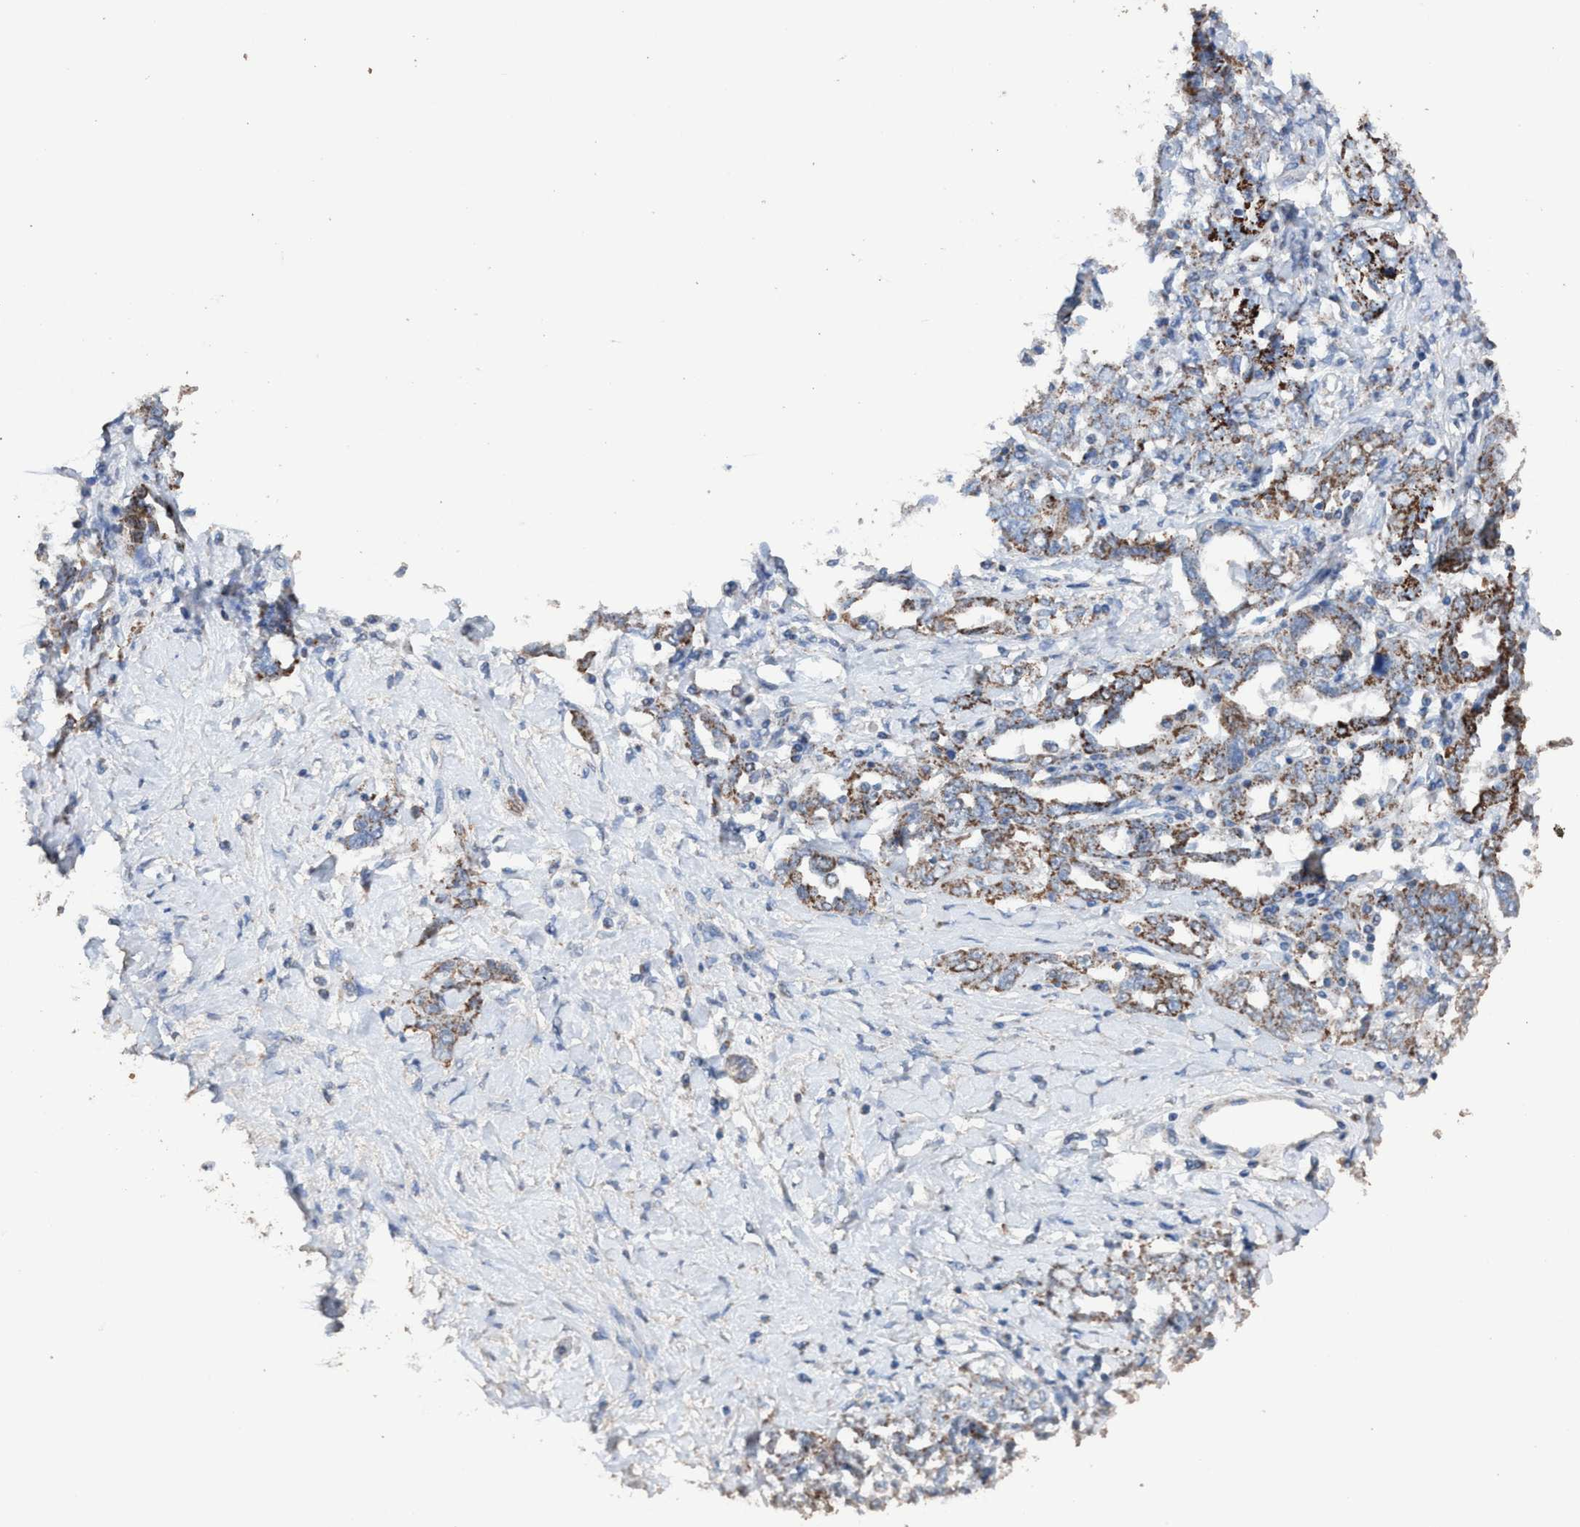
{"staining": {"intensity": "moderate", "quantity": ">75%", "location": "cytoplasmic/membranous"}, "tissue": "ovarian cancer", "cell_type": "Tumor cells", "image_type": "cancer", "snomed": [{"axis": "morphology", "description": "Carcinoma, endometroid"}, {"axis": "topography", "description": "Ovary"}], "caption": "Brown immunohistochemical staining in ovarian endometroid carcinoma reveals moderate cytoplasmic/membranous positivity in about >75% of tumor cells.", "gene": "RSAD1", "patient": {"sex": "female", "age": 62}}